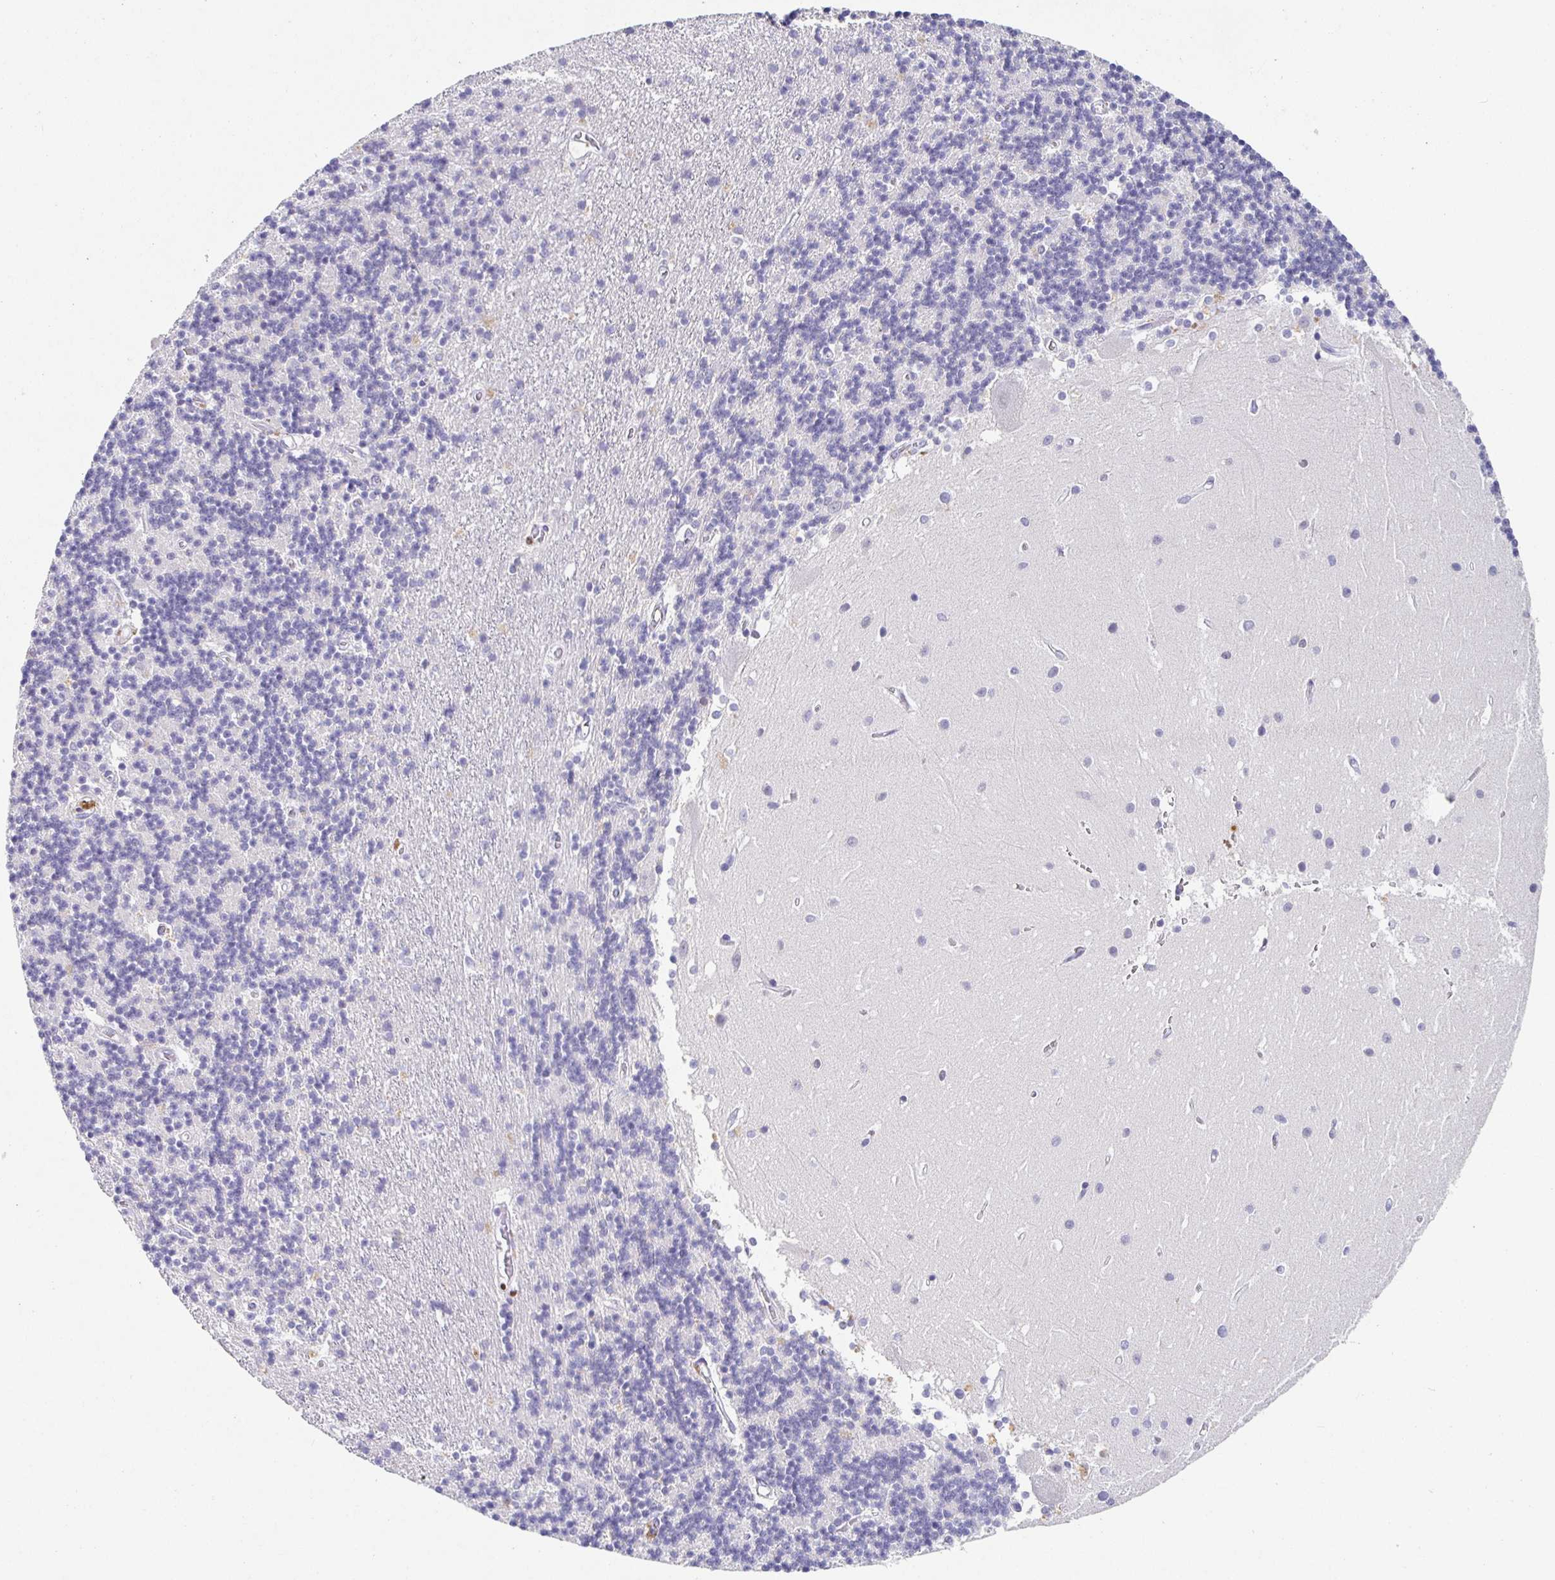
{"staining": {"intensity": "negative", "quantity": "none", "location": "none"}, "tissue": "cerebellum", "cell_type": "Cells in granular layer", "image_type": "normal", "snomed": [{"axis": "morphology", "description": "Normal tissue, NOS"}, {"axis": "topography", "description": "Cerebellum"}], "caption": "This is a photomicrograph of immunohistochemistry staining of unremarkable cerebellum, which shows no positivity in cells in granular layer.", "gene": "SATB1", "patient": {"sex": "male", "age": 54}}